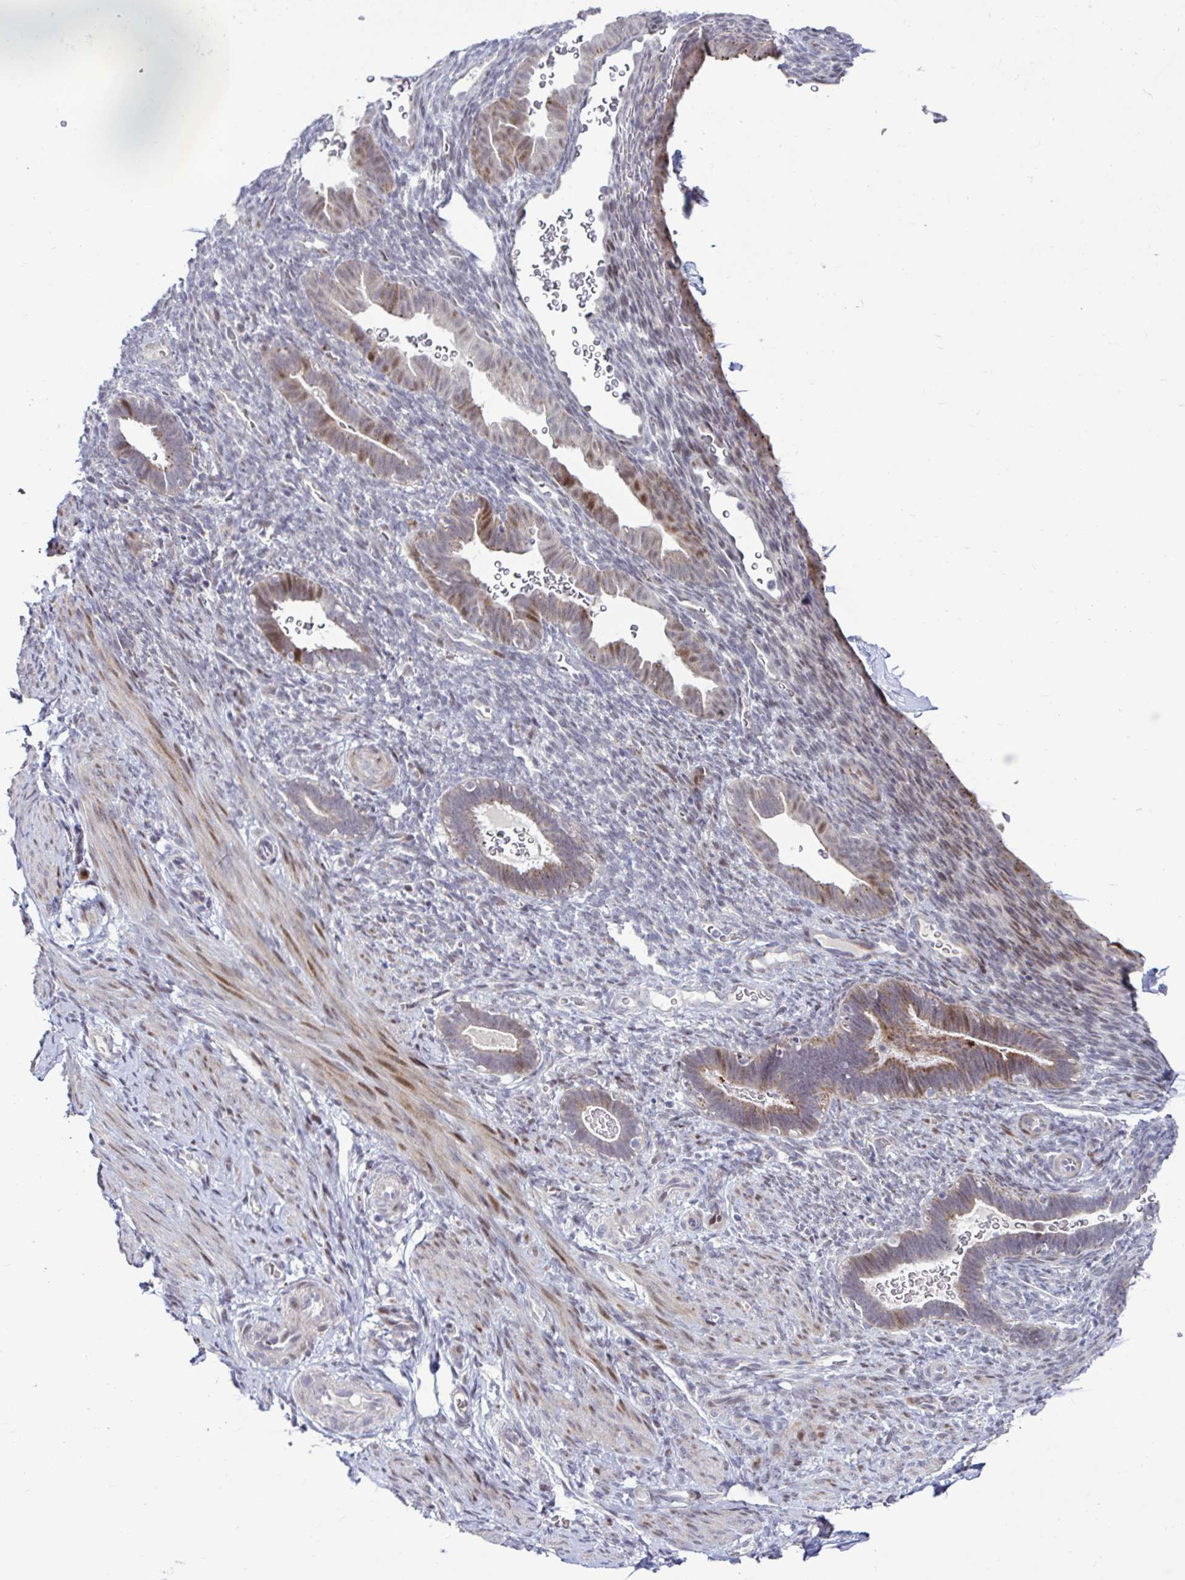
{"staining": {"intensity": "weak", "quantity": "<25%", "location": "cytoplasmic/membranous"}, "tissue": "endometrium", "cell_type": "Cells in endometrial stroma", "image_type": "normal", "snomed": [{"axis": "morphology", "description": "Normal tissue, NOS"}, {"axis": "topography", "description": "Endometrium"}], "caption": "Immunohistochemistry micrograph of normal human endometrium stained for a protein (brown), which reveals no staining in cells in endometrial stroma.", "gene": "DZIP1", "patient": {"sex": "female", "age": 34}}